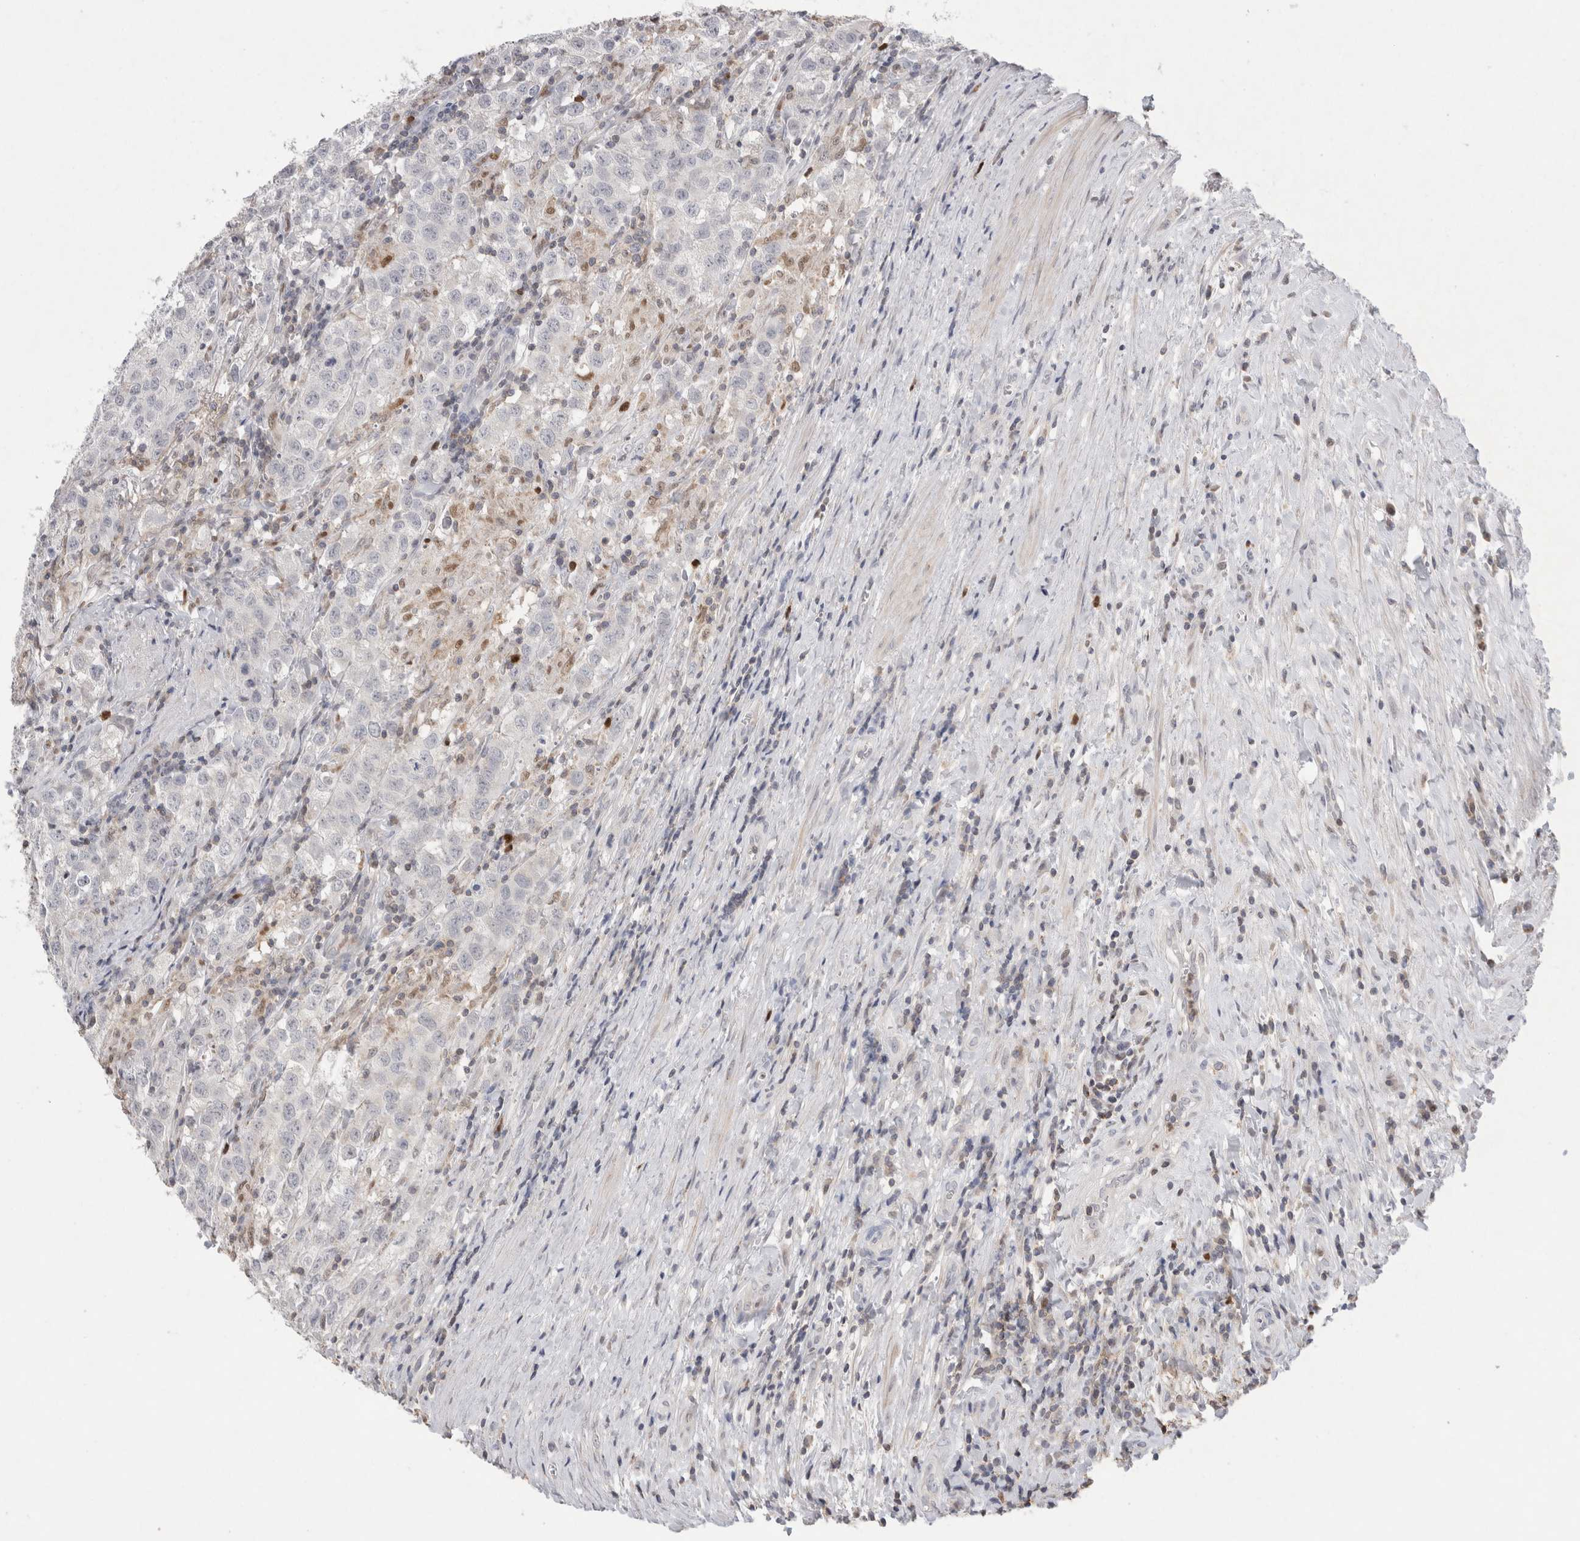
{"staining": {"intensity": "negative", "quantity": "none", "location": "none"}, "tissue": "testis cancer", "cell_type": "Tumor cells", "image_type": "cancer", "snomed": [{"axis": "morphology", "description": "Seminoma, NOS"}, {"axis": "morphology", "description": "Carcinoma, Embryonal, NOS"}, {"axis": "topography", "description": "Testis"}], "caption": "A histopathology image of human testis embryonal carcinoma is negative for staining in tumor cells.", "gene": "AGMAT", "patient": {"sex": "male", "age": 43}}